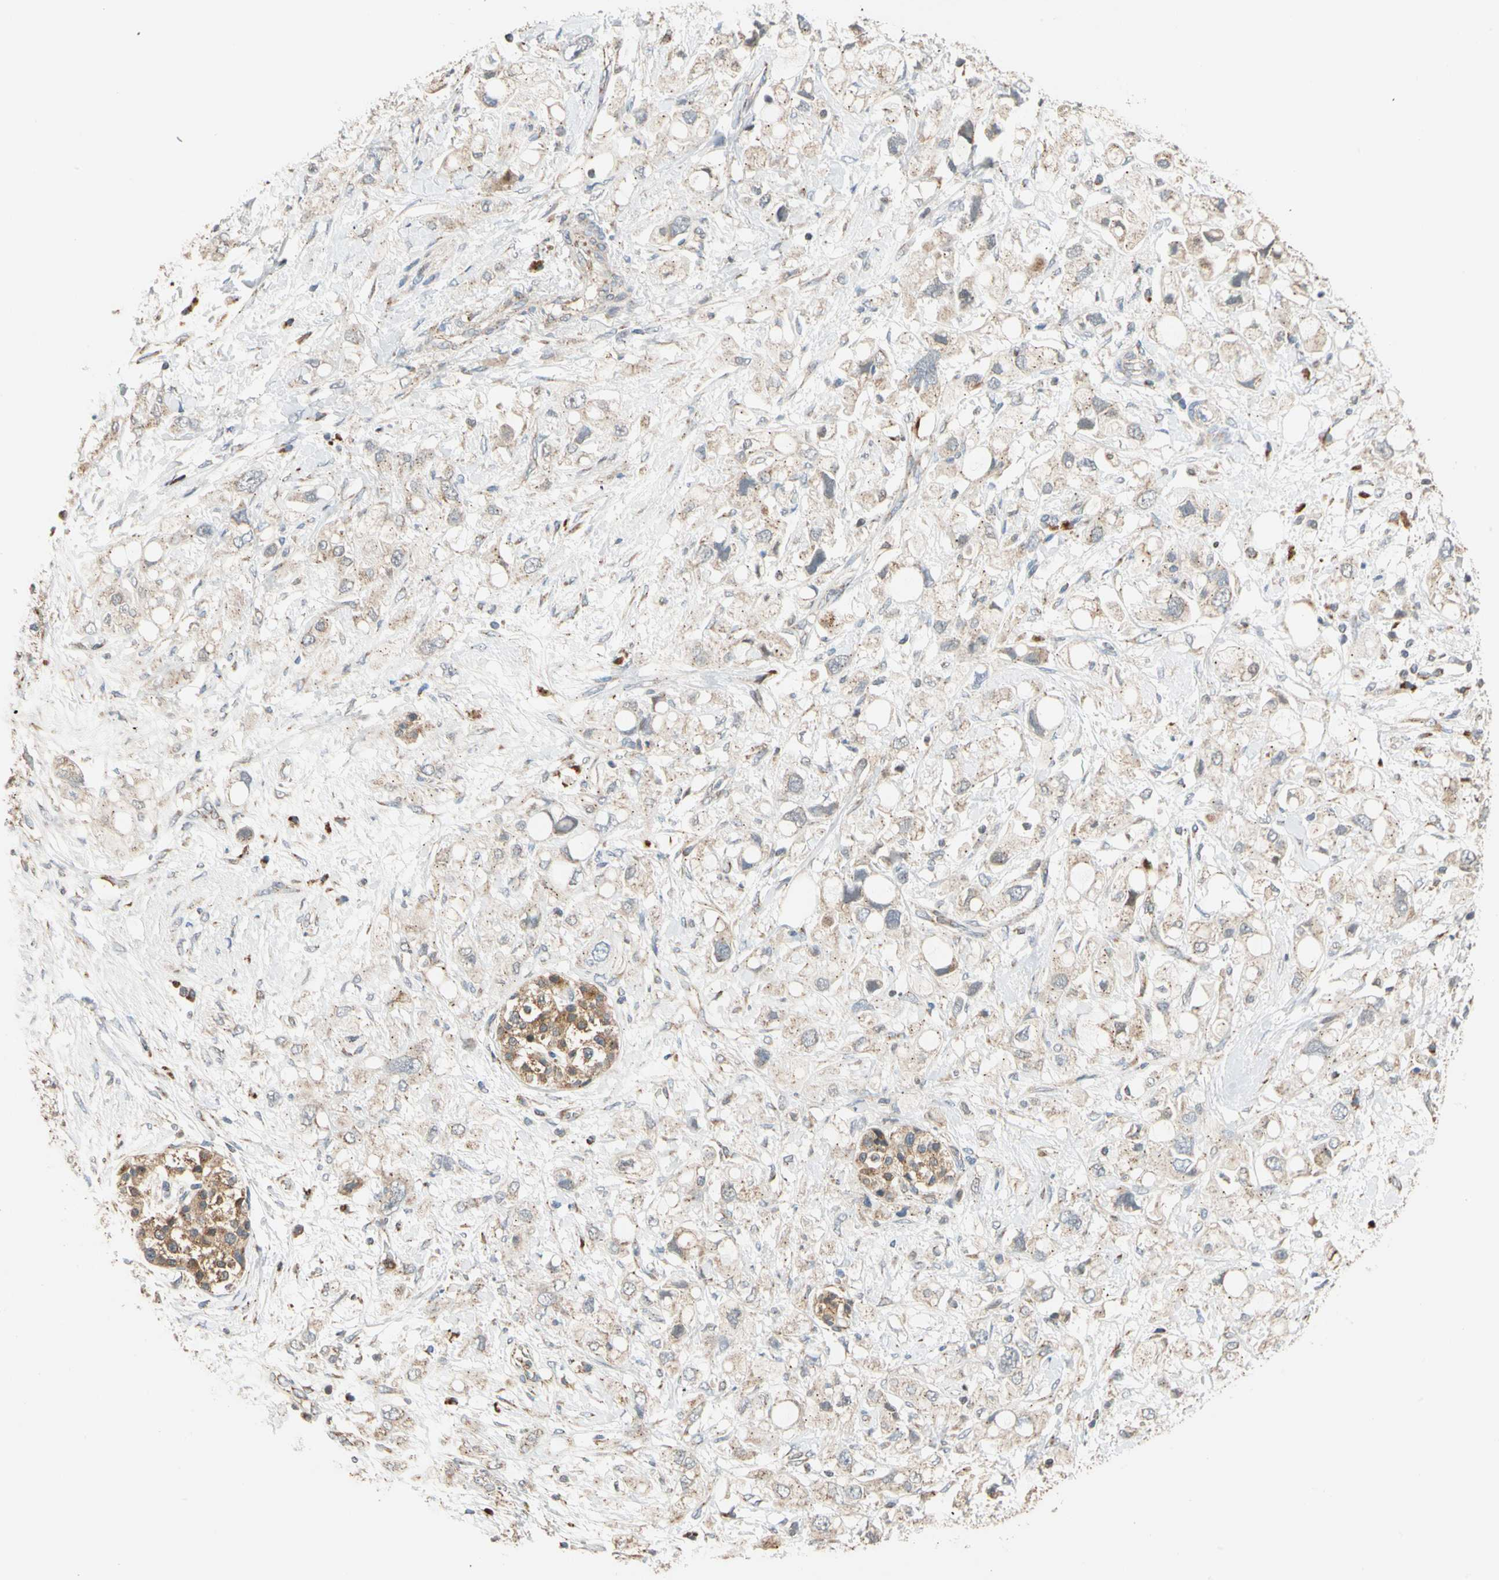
{"staining": {"intensity": "weak", "quantity": "<25%", "location": "cytoplasmic/membranous"}, "tissue": "pancreatic cancer", "cell_type": "Tumor cells", "image_type": "cancer", "snomed": [{"axis": "morphology", "description": "Adenocarcinoma, NOS"}, {"axis": "topography", "description": "Pancreas"}], "caption": "The immunohistochemistry micrograph has no significant expression in tumor cells of pancreatic cancer tissue. (DAB immunohistochemistry (IHC), high magnification).", "gene": "IP6K2", "patient": {"sex": "female", "age": 56}}